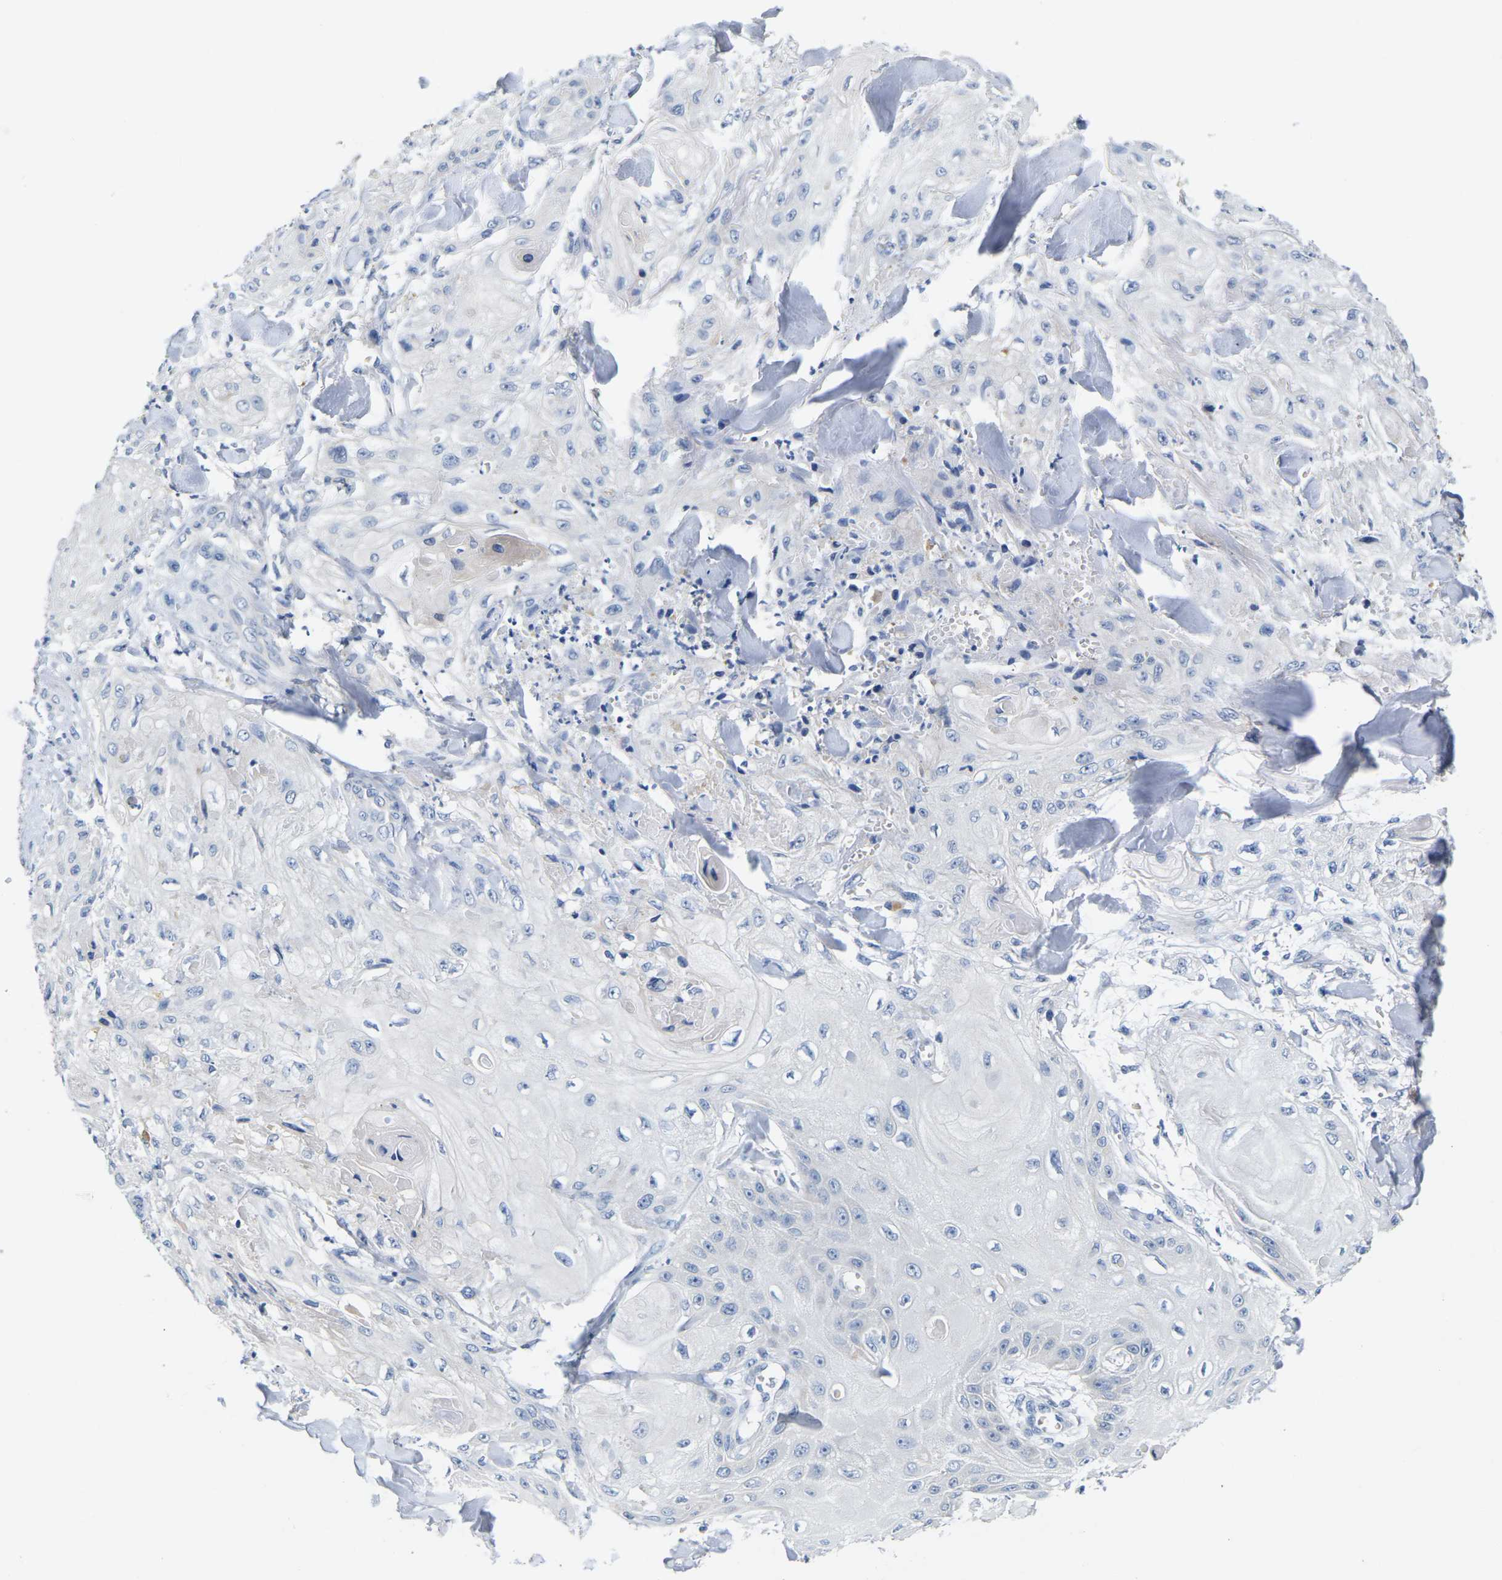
{"staining": {"intensity": "negative", "quantity": "none", "location": "none"}, "tissue": "skin cancer", "cell_type": "Tumor cells", "image_type": "cancer", "snomed": [{"axis": "morphology", "description": "Squamous cell carcinoma, NOS"}, {"axis": "topography", "description": "Skin"}], "caption": "An image of human squamous cell carcinoma (skin) is negative for staining in tumor cells.", "gene": "NOCT", "patient": {"sex": "male", "age": 74}}